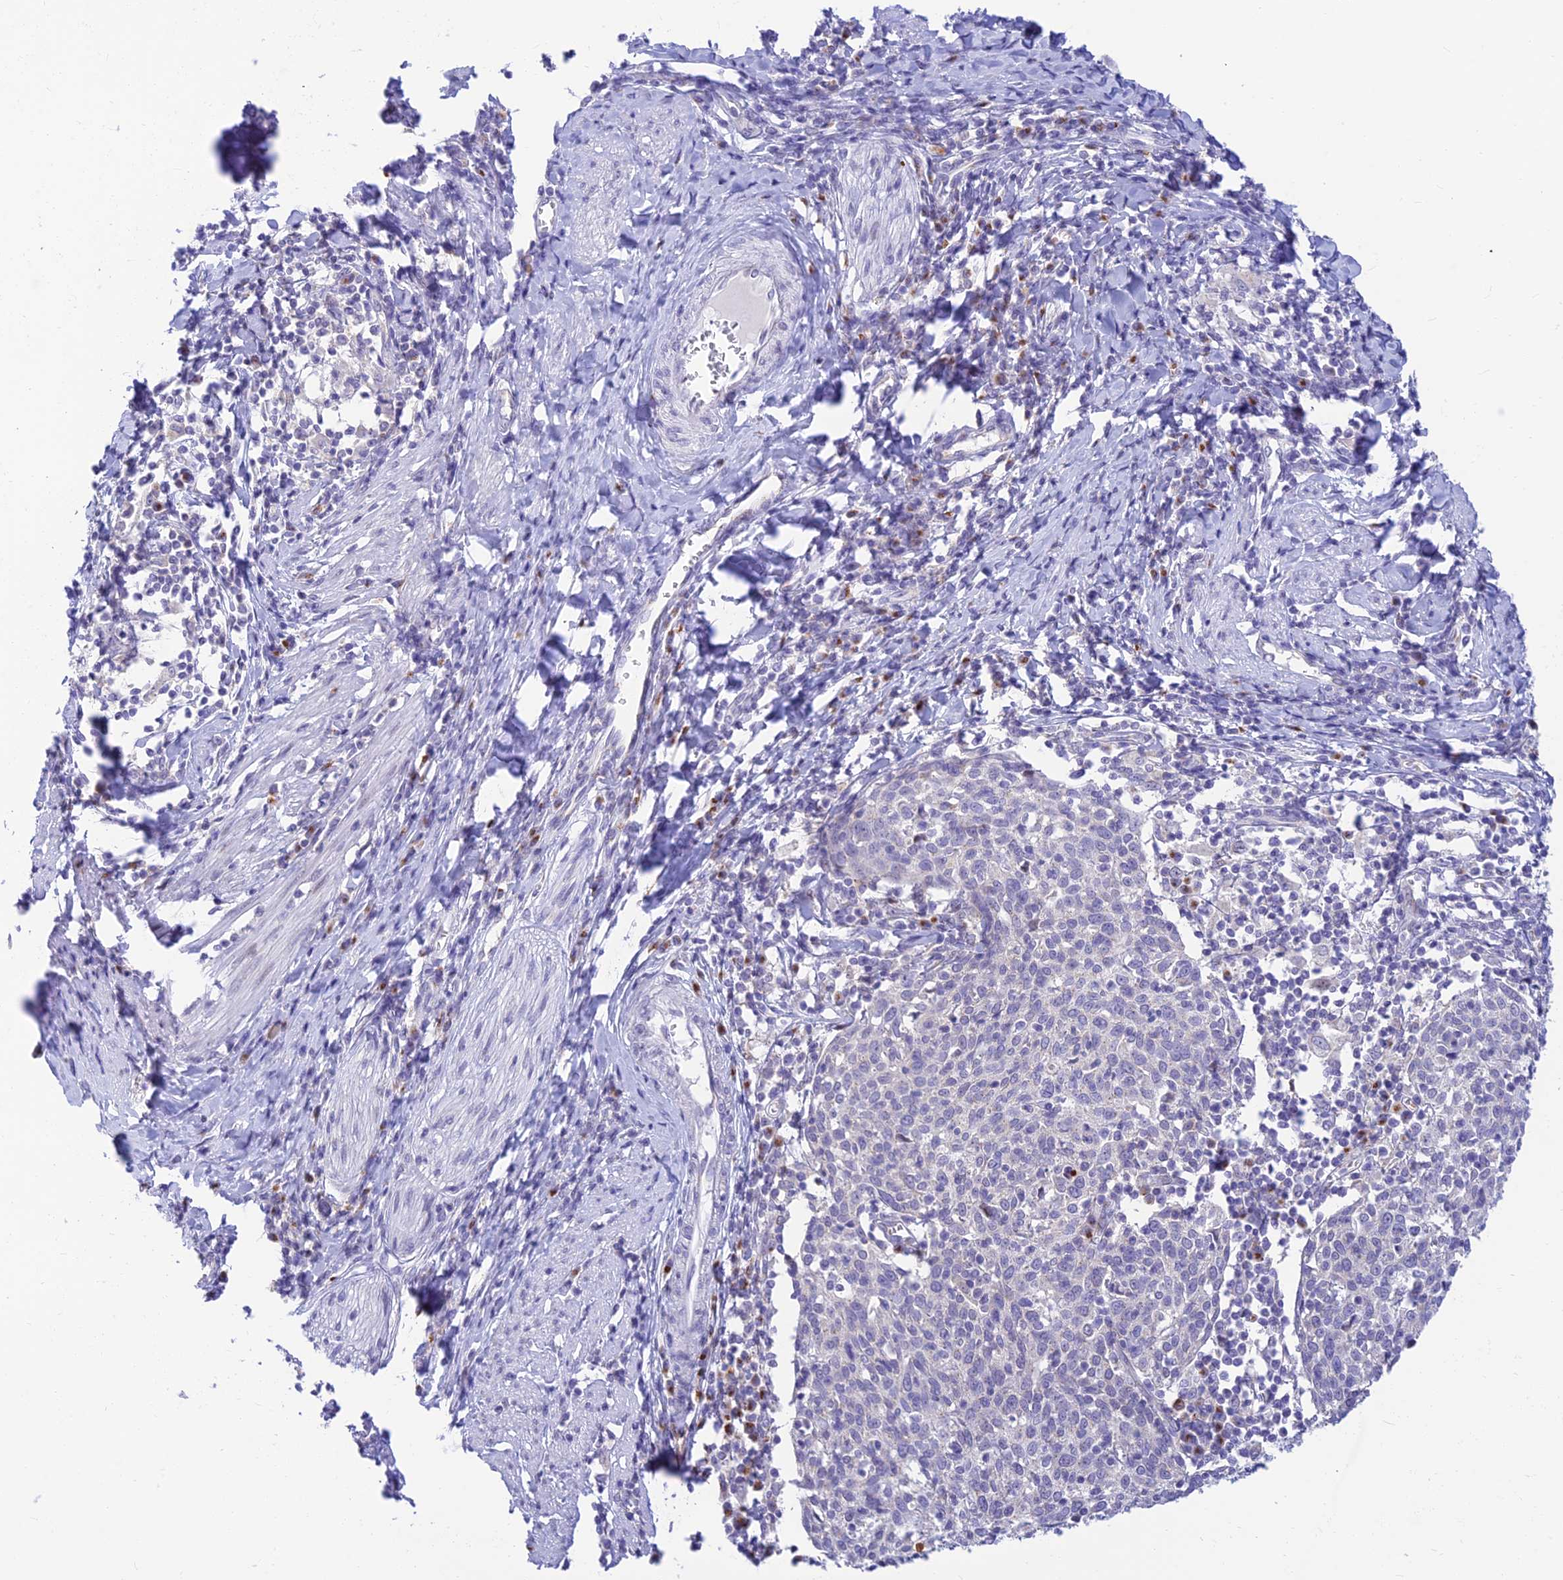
{"staining": {"intensity": "negative", "quantity": "none", "location": "none"}, "tissue": "cervical cancer", "cell_type": "Tumor cells", "image_type": "cancer", "snomed": [{"axis": "morphology", "description": "Squamous cell carcinoma, NOS"}, {"axis": "topography", "description": "Cervix"}], "caption": "IHC of squamous cell carcinoma (cervical) exhibits no positivity in tumor cells.", "gene": "INKA1", "patient": {"sex": "female", "age": 52}}